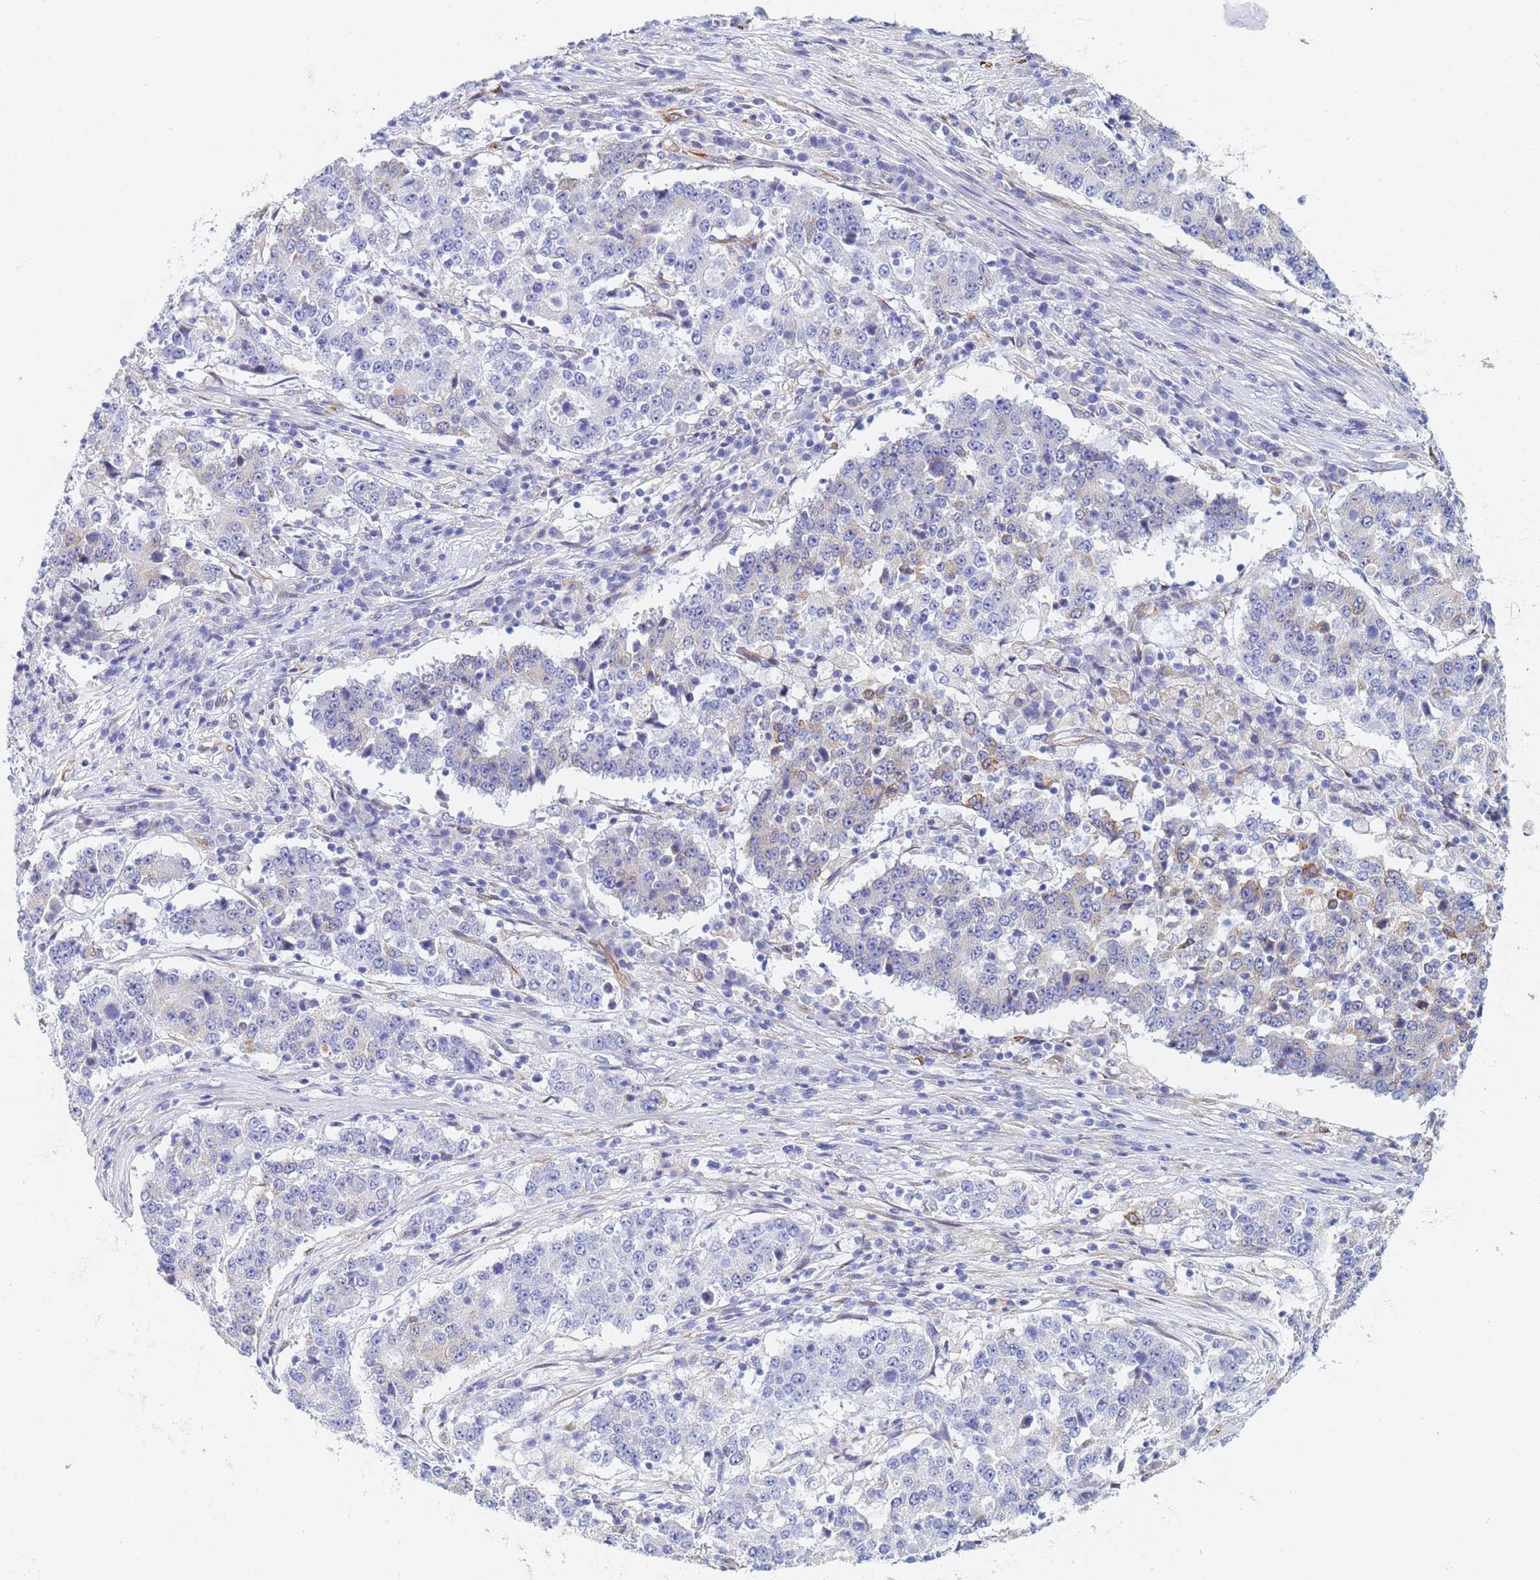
{"staining": {"intensity": "negative", "quantity": "none", "location": "none"}, "tissue": "stomach cancer", "cell_type": "Tumor cells", "image_type": "cancer", "snomed": [{"axis": "morphology", "description": "Adenocarcinoma, NOS"}, {"axis": "topography", "description": "Stomach"}], "caption": "Tumor cells are negative for protein expression in human stomach cancer (adenocarcinoma). (DAB (3,3'-diaminobenzidine) immunohistochemistry (IHC) with hematoxylin counter stain).", "gene": "GDAP2", "patient": {"sex": "male", "age": 59}}